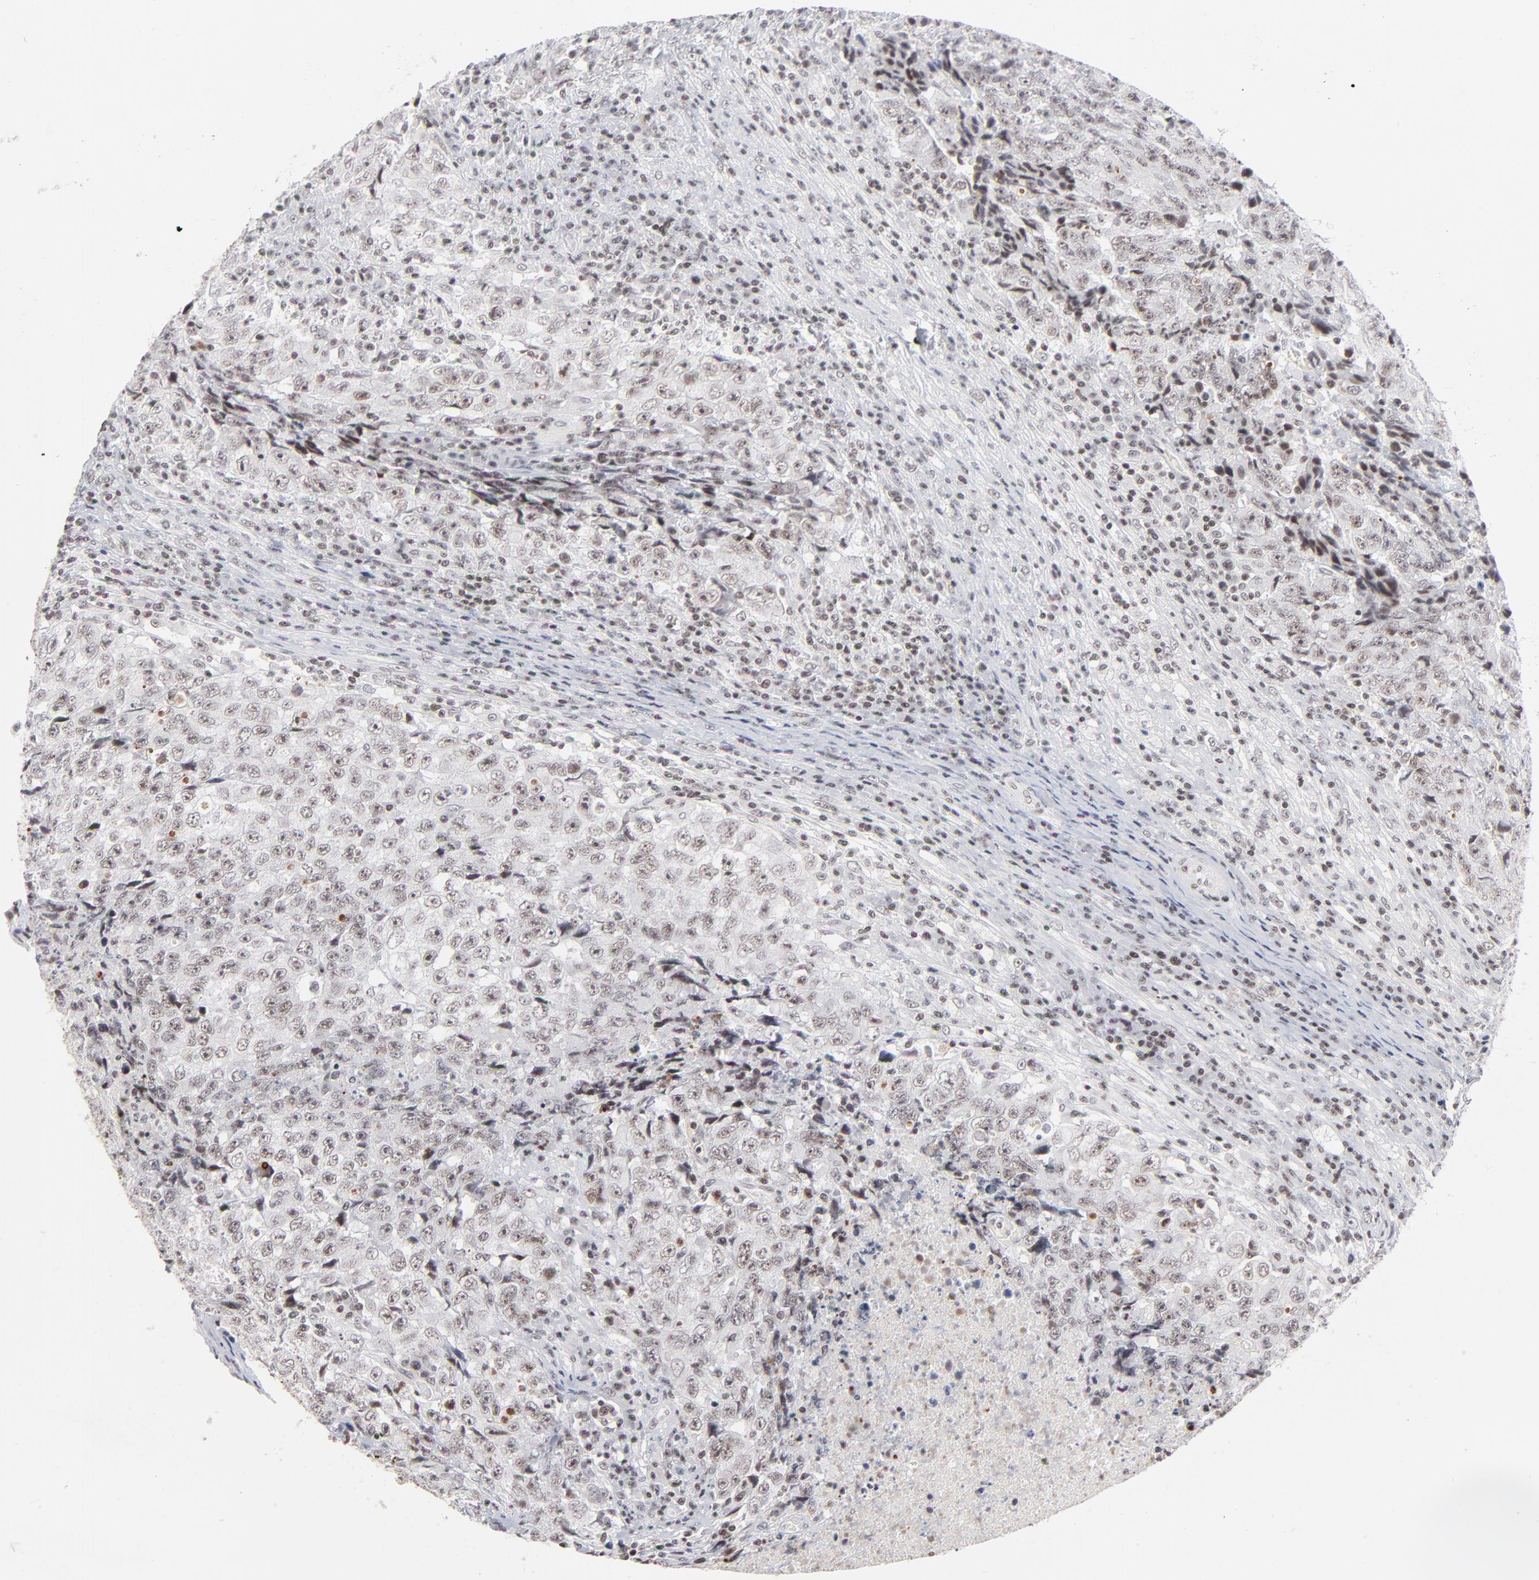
{"staining": {"intensity": "weak", "quantity": ">75%", "location": "nuclear"}, "tissue": "testis cancer", "cell_type": "Tumor cells", "image_type": "cancer", "snomed": [{"axis": "morphology", "description": "Necrosis, NOS"}, {"axis": "morphology", "description": "Carcinoma, Embryonal, NOS"}, {"axis": "topography", "description": "Testis"}], "caption": "A low amount of weak nuclear expression is identified in approximately >75% of tumor cells in testis cancer tissue.", "gene": "ZNF143", "patient": {"sex": "male", "age": 19}}